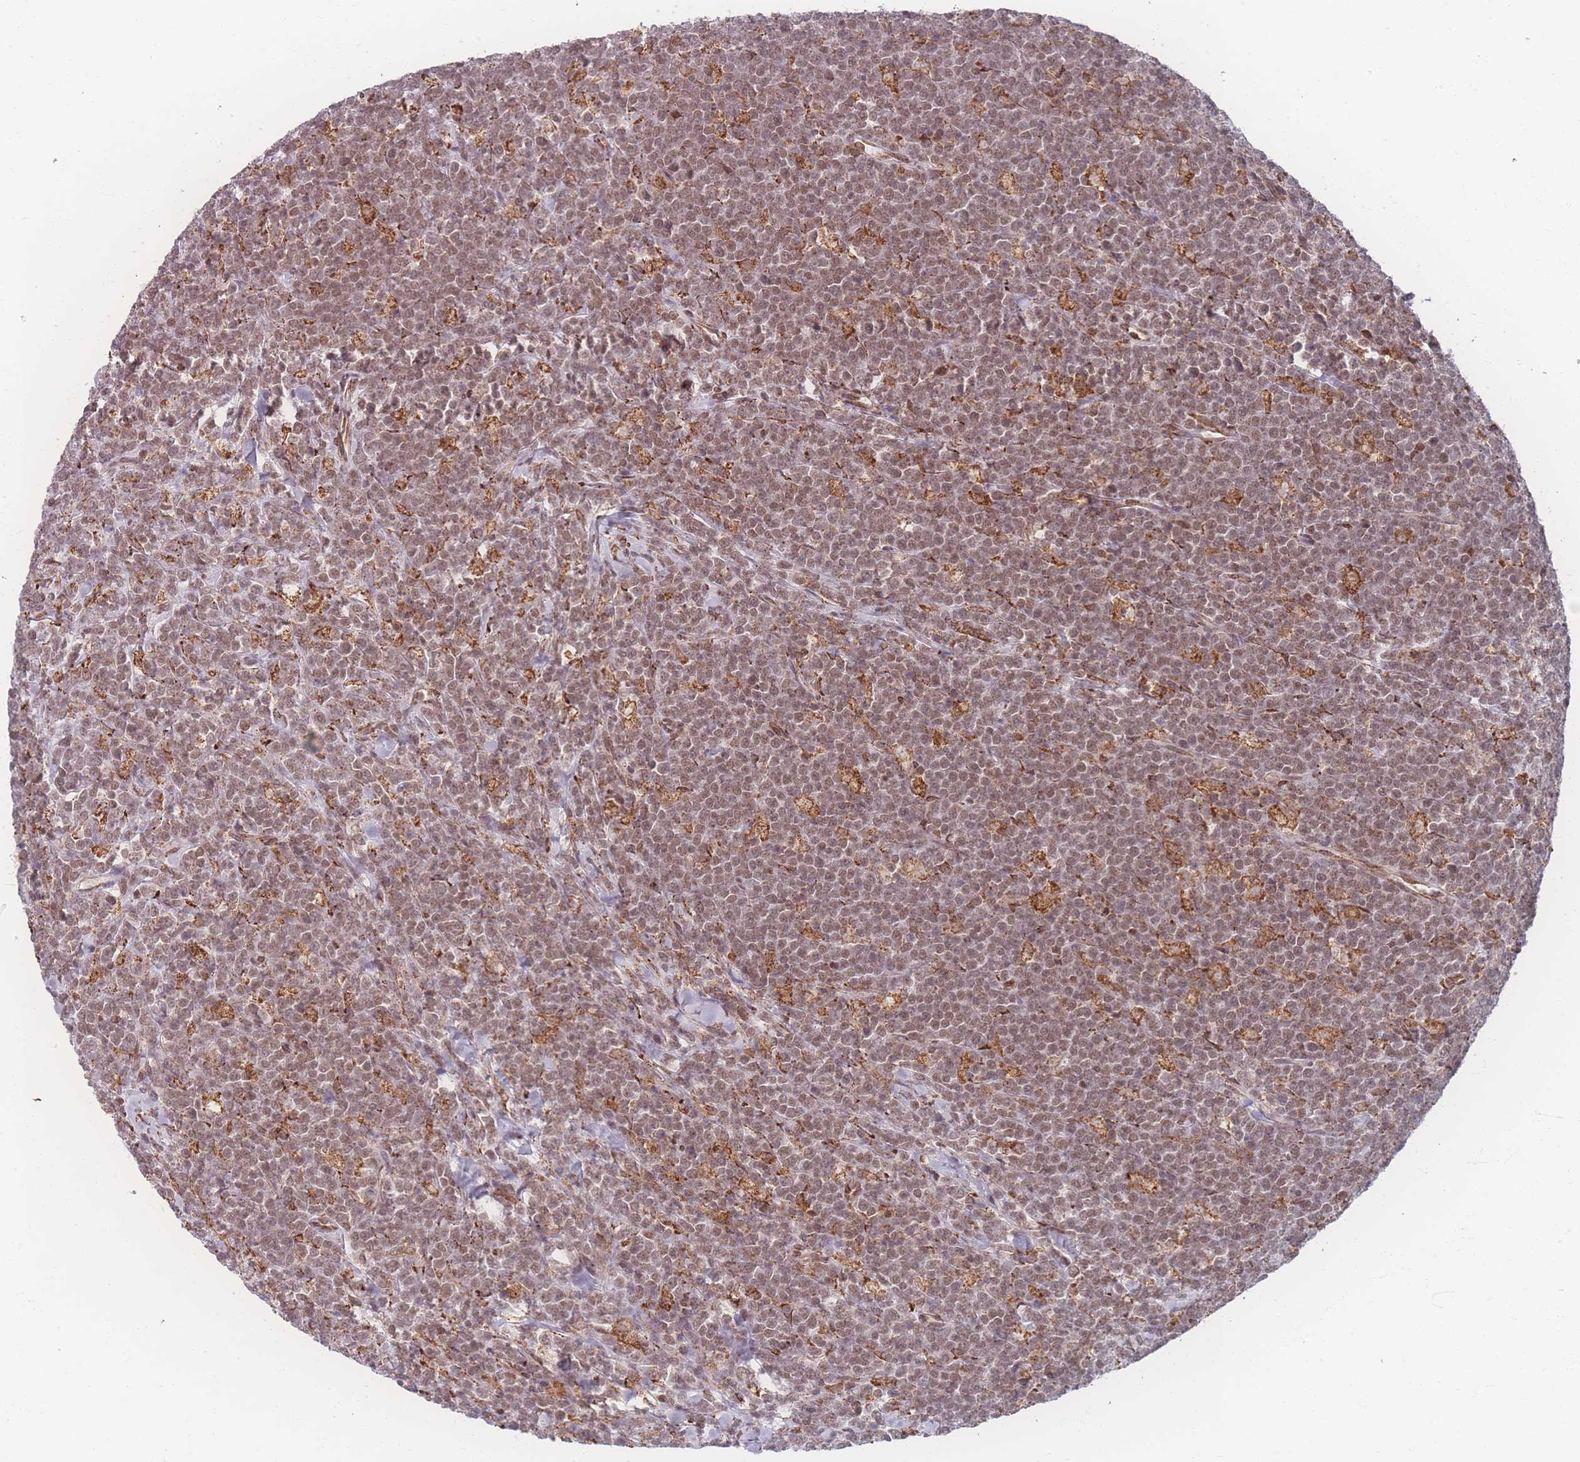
{"staining": {"intensity": "moderate", "quantity": ">75%", "location": "nuclear"}, "tissue": "lymphoma", "cell_type": "Tumor cells", "image_type": "cancer", "snomed": [{"axis": "morphology", "description": "Malignant lymphoma, non-Hodgkin's type, High grade"}, {"axis": "topography", "description": "Small intestine"}], "caption": "A high-resolution image shows immunohistochemistry (IHC) staining of lymphoma, which displays moderate nuclear positivity in about >75% of tumor cells.", "gene": "ZC3H13", "patient": {"sex": "male", "age": 8}}